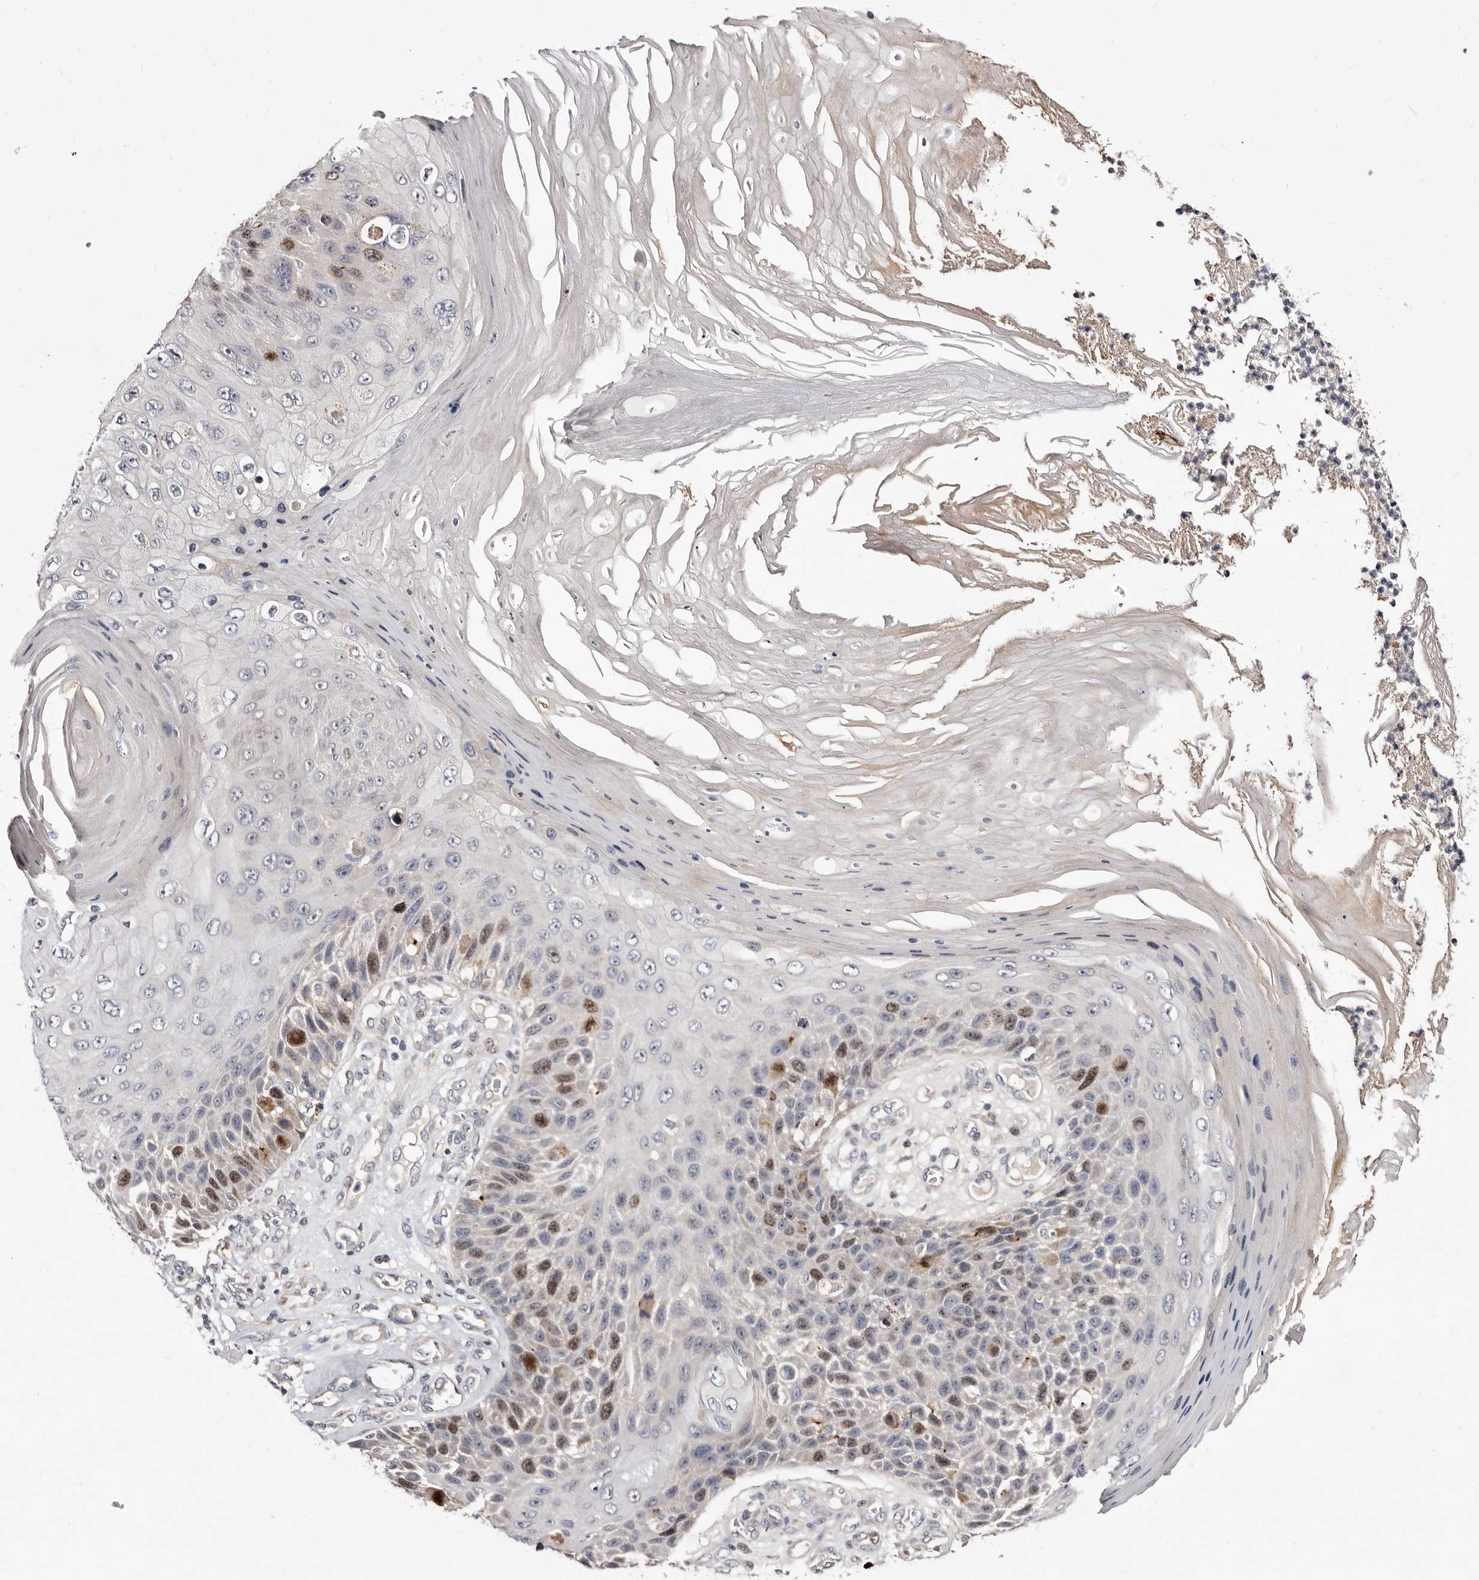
{"staining": {"intensity": "moderate", "quantity": "25%-75%", "location": "nuclear"}, "tissue": "skin cancer", "cell_type": "Tumor cells", "image_type": "cancer", "snomed": [{"axis": "morphology", "description": "Squamous cell carcinoma, NOS"}, {"axis": "topography", "description": "Skin"}], "caption": "Skin cancer stained with a brown dye shows moderate nuclear positive staining in about 25%-75% of tumor cells.", "gene": "CDCA8", "patient": {"sex": "female", "age": 88}}